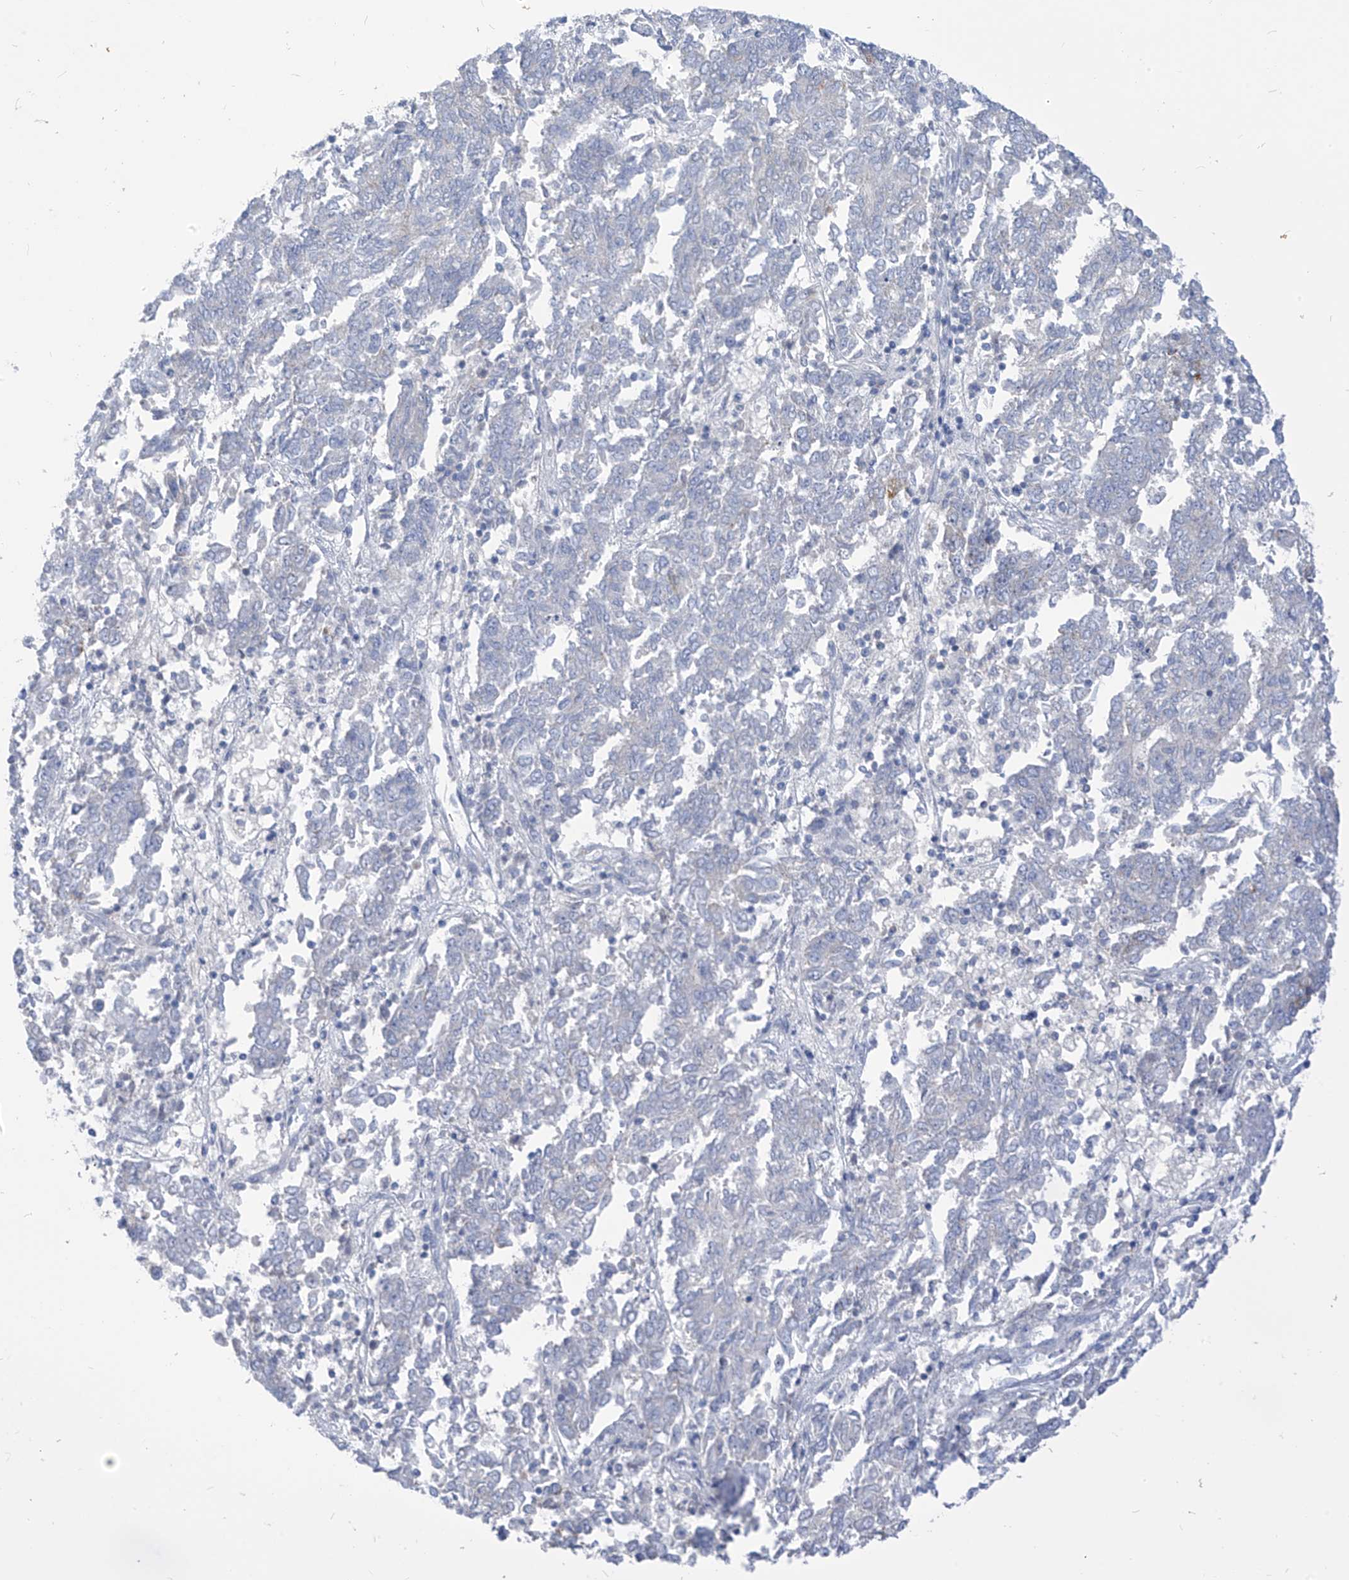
{"staining": {"intensity": "negative", "quantity": "none", "location": "none"}, "tissue": "endometrial cancer", "cell_type": "Tumor cells", "image_type": "cancer", "snomed": [{"axis": "morphology", "description": "Adenocarcinoma, NOS"}, {"axis": "topography", "description": "Endometrium"}], "caption": "Histopathology image shows no significant protein expression in tumor cells of endometrial cancer.", "gene": "FABP2", "patient": {"sex": "female", "age": 80}}